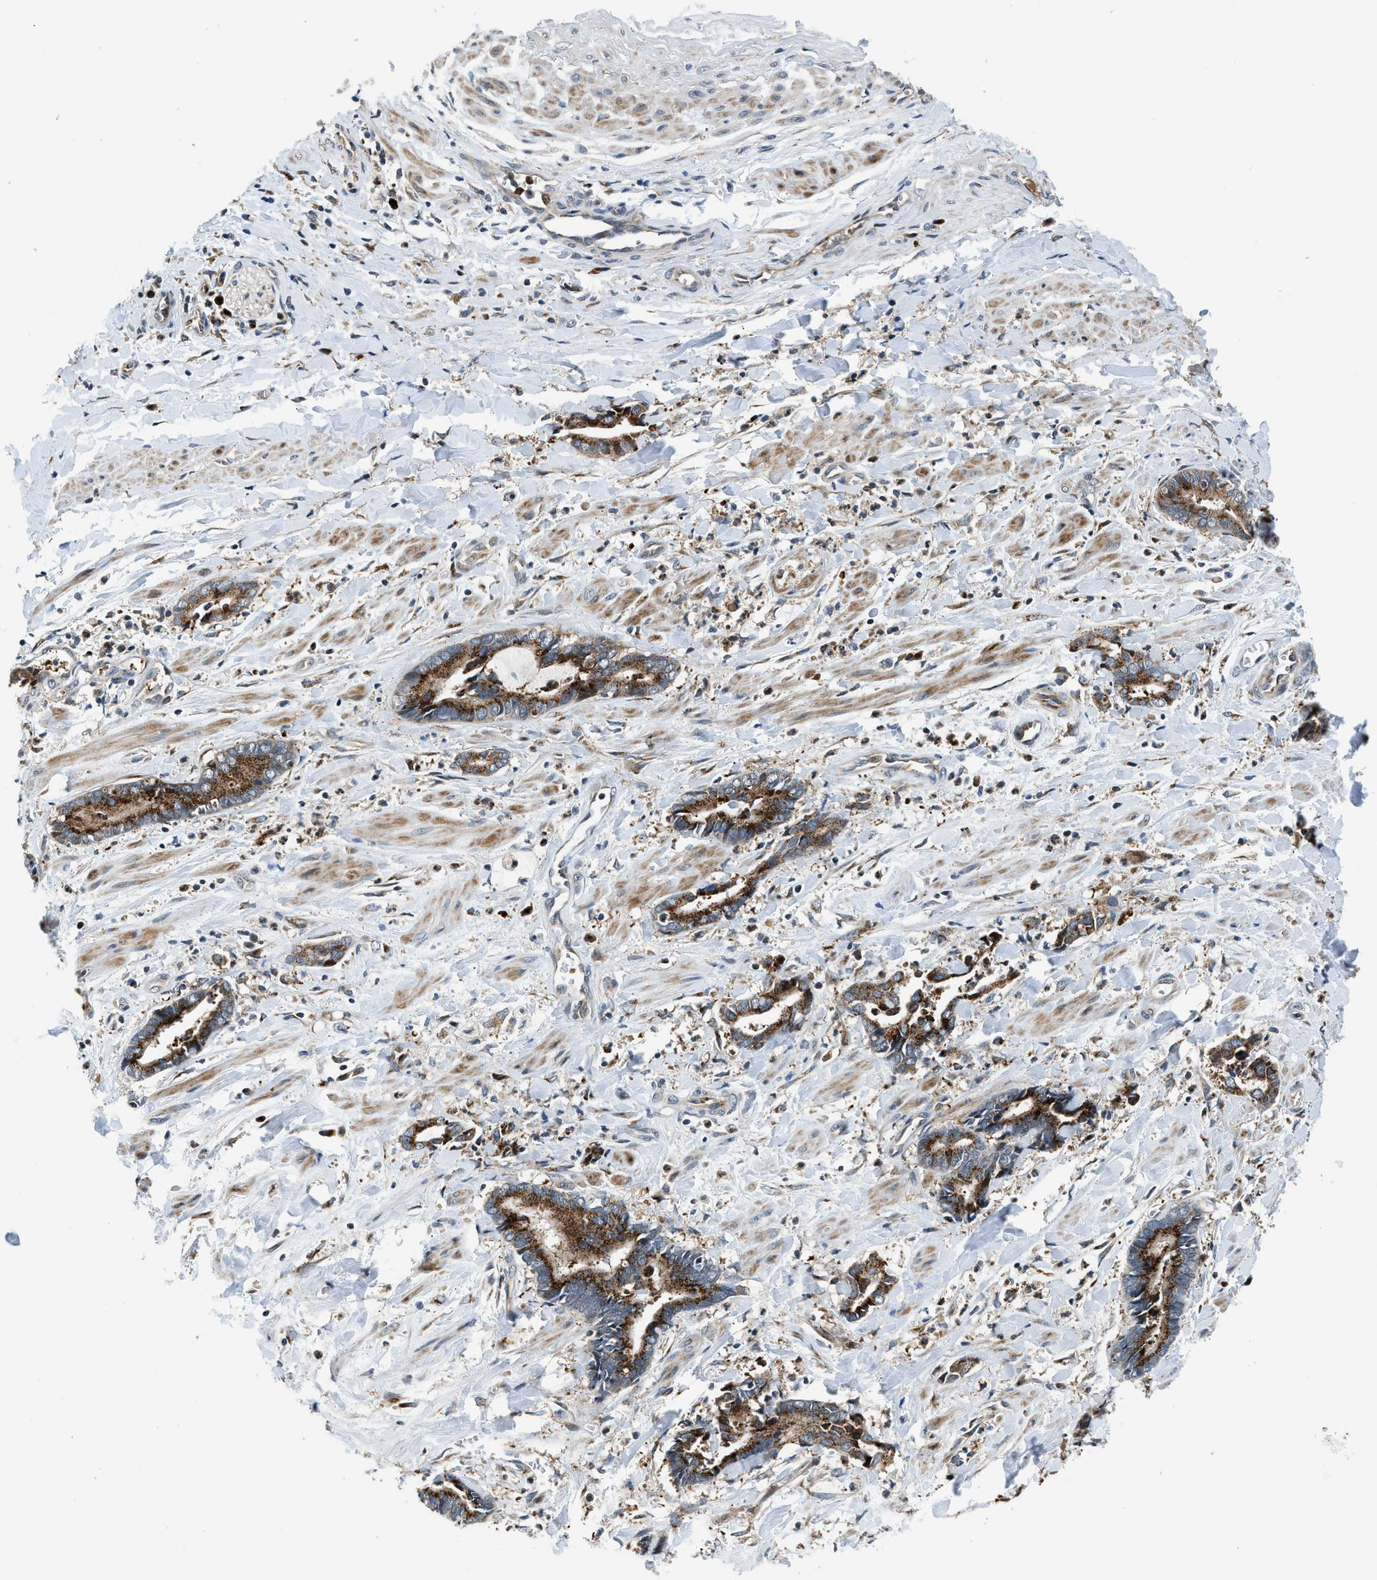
{"staining": {"intensity": "strong", "quantity": ">75%", "location": "cytoplasmic/membranous"}, "tissue": "cervical cancer", "cell_type": "Tumor cells", "image_type": "cancer", "snomed": [{"axis": "morphology", "description": "Adenocarcinoma, NOS"}, {"axis": "topography", "description": "Cervix"}], "caption": "Cervical cancer tissue displays strong cytoplasmic/membranous positivity in about >75% of tumor cells, visualized by immunohistochemistry.", "gene": "FUT8", "patient": {"sex": "female", "age": 44}}